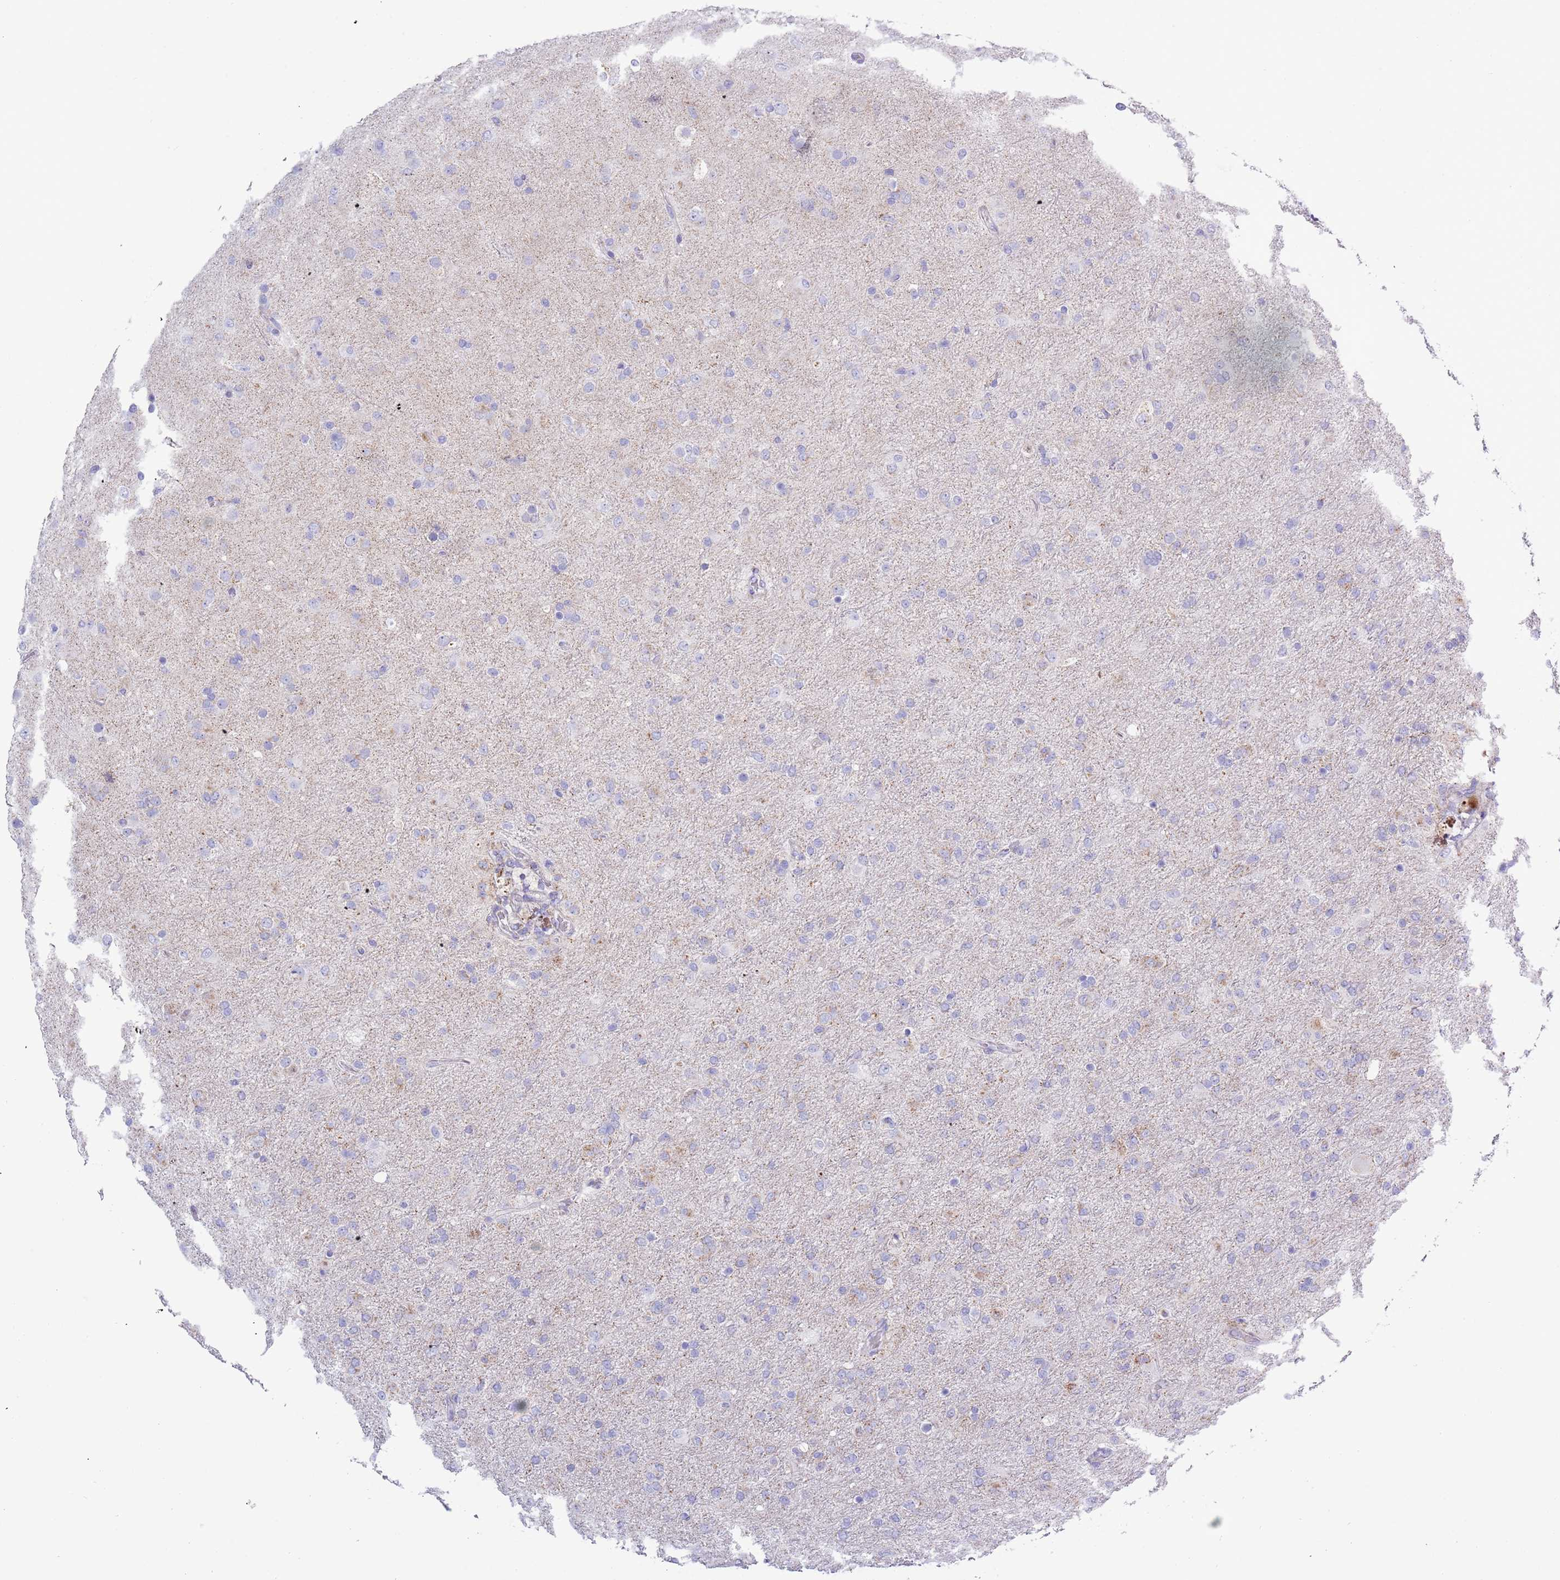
{"staining": {"intensity": "weak", "quantity": "<25%", "location": "cytoplasmic/membranous"}, "tissue": "glioma", "cell_type": "Tumor cells", "image_type": "cancer", "snomed": [{"axis": "morphology", "description": "Glioma, malignant, Low grade"}, {"axis": "topography", "description": "Brain"}], "caption": "High magnification brightfield microscopy of glioma stained with DAB (3,3'-diaminobenzidine) (brown) and counterstained with hematoxylin (blue): tumor cells show no significant expression.", "gene": "MOCOS", "patient": {"sex": "male", "age": 65}}